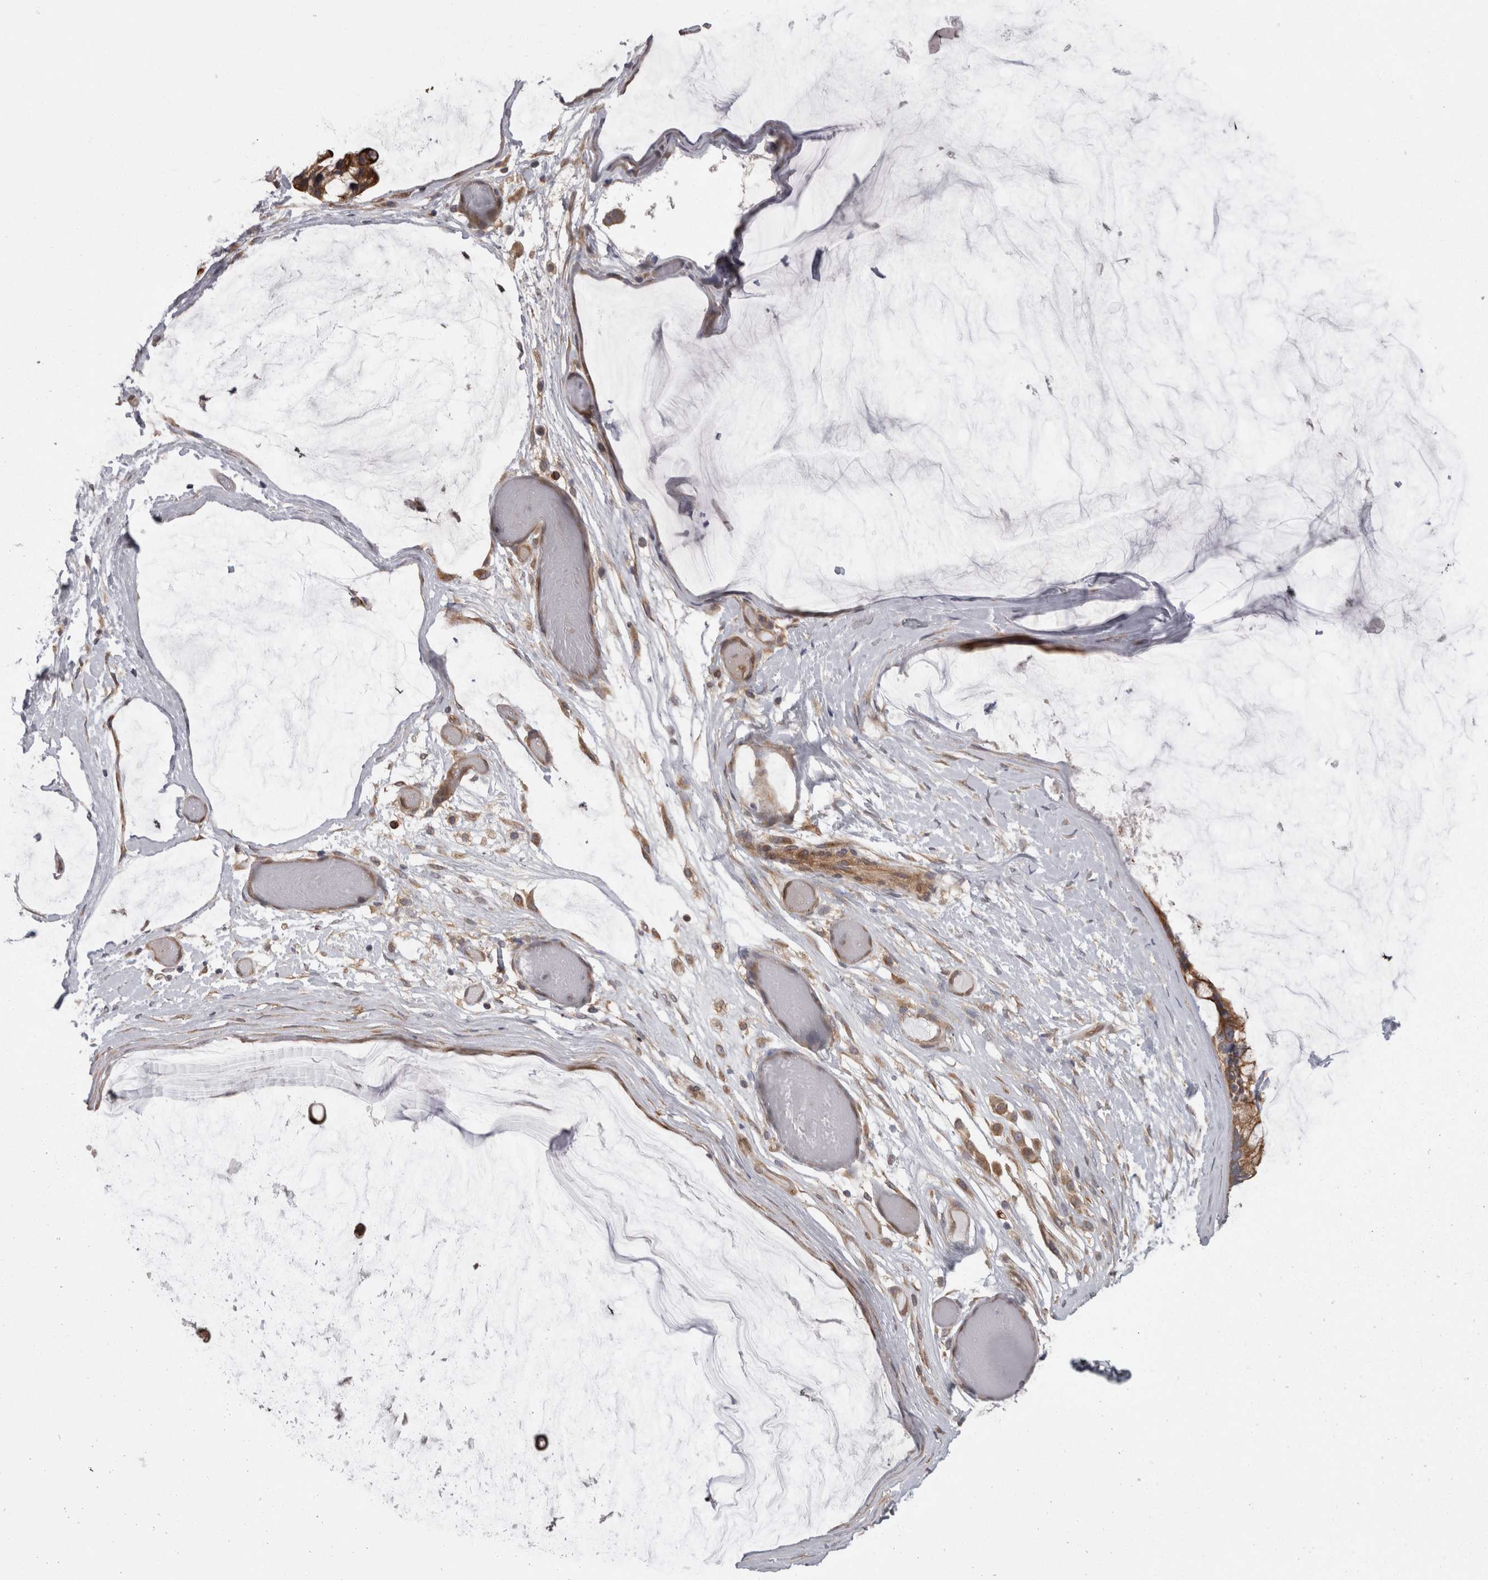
{"staining": {"intensity": "moderate", "quantity": ">75%", "location": "cytoplasmic/membranous"}, "tissue": "ovarian cancer", "cell_type": "Tumor cells", "image_type": "cancer", "snomed": [{"axis": "morphology", "description": "Cystadenocarcinoma, mucinous, NOS"}, {"axis": "topography", "description": "Ovary"}], "caption": "This is an image of immunohistochemistry (IHC) staining of mucinous cystadenocarcinoma (ovarian), which shows moderate staining in the cytoplasmic/membranous of tumor cells.", "gene": "RMDN1", "patient": {"sex": "female", "age": 39}}